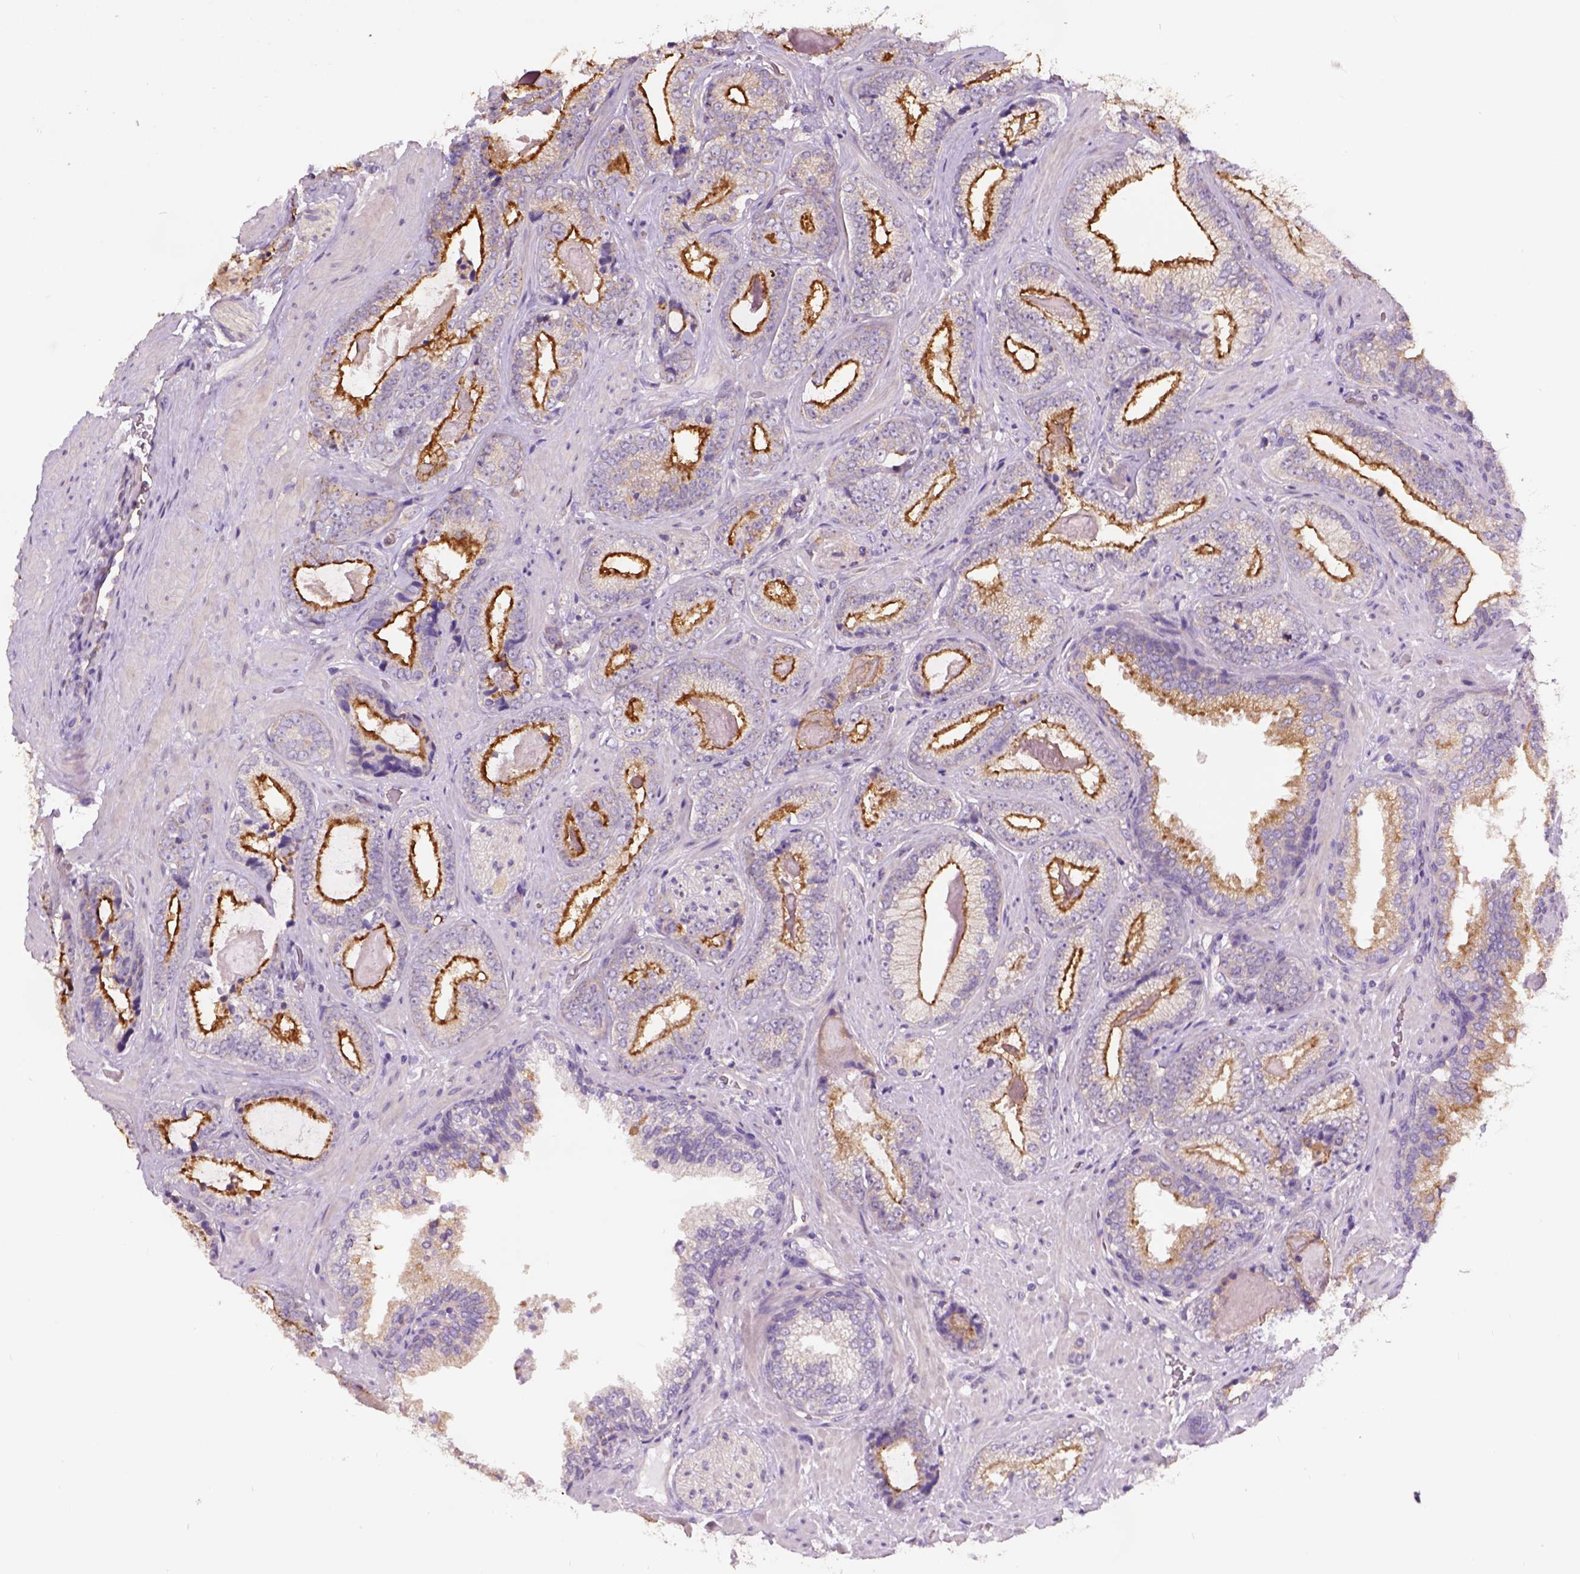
{"staining": {"intensity": "moderate", "quantity": "25%-75%", "location": "cytoplasmic/membranous"}, "tissue": "prostate cancer", "cell_type": "Tumor cells", "image_type": "cancer", "snomed": [{"axis": "morphology", "description": "Adenocarcinoma, Low grade"}, {"axis": "topography", "description": "Prostate"}], "caption": "An IHC histopathology image of neoplastic tissue is shown. Protein staining in brown highlights moderate cytoplasmic/membranous positivity in prostate adenocarcinoma (low-grade) within tumor cells.", "gene": "CRACR2A", "patient": {"sex": "male", "age": 61}}